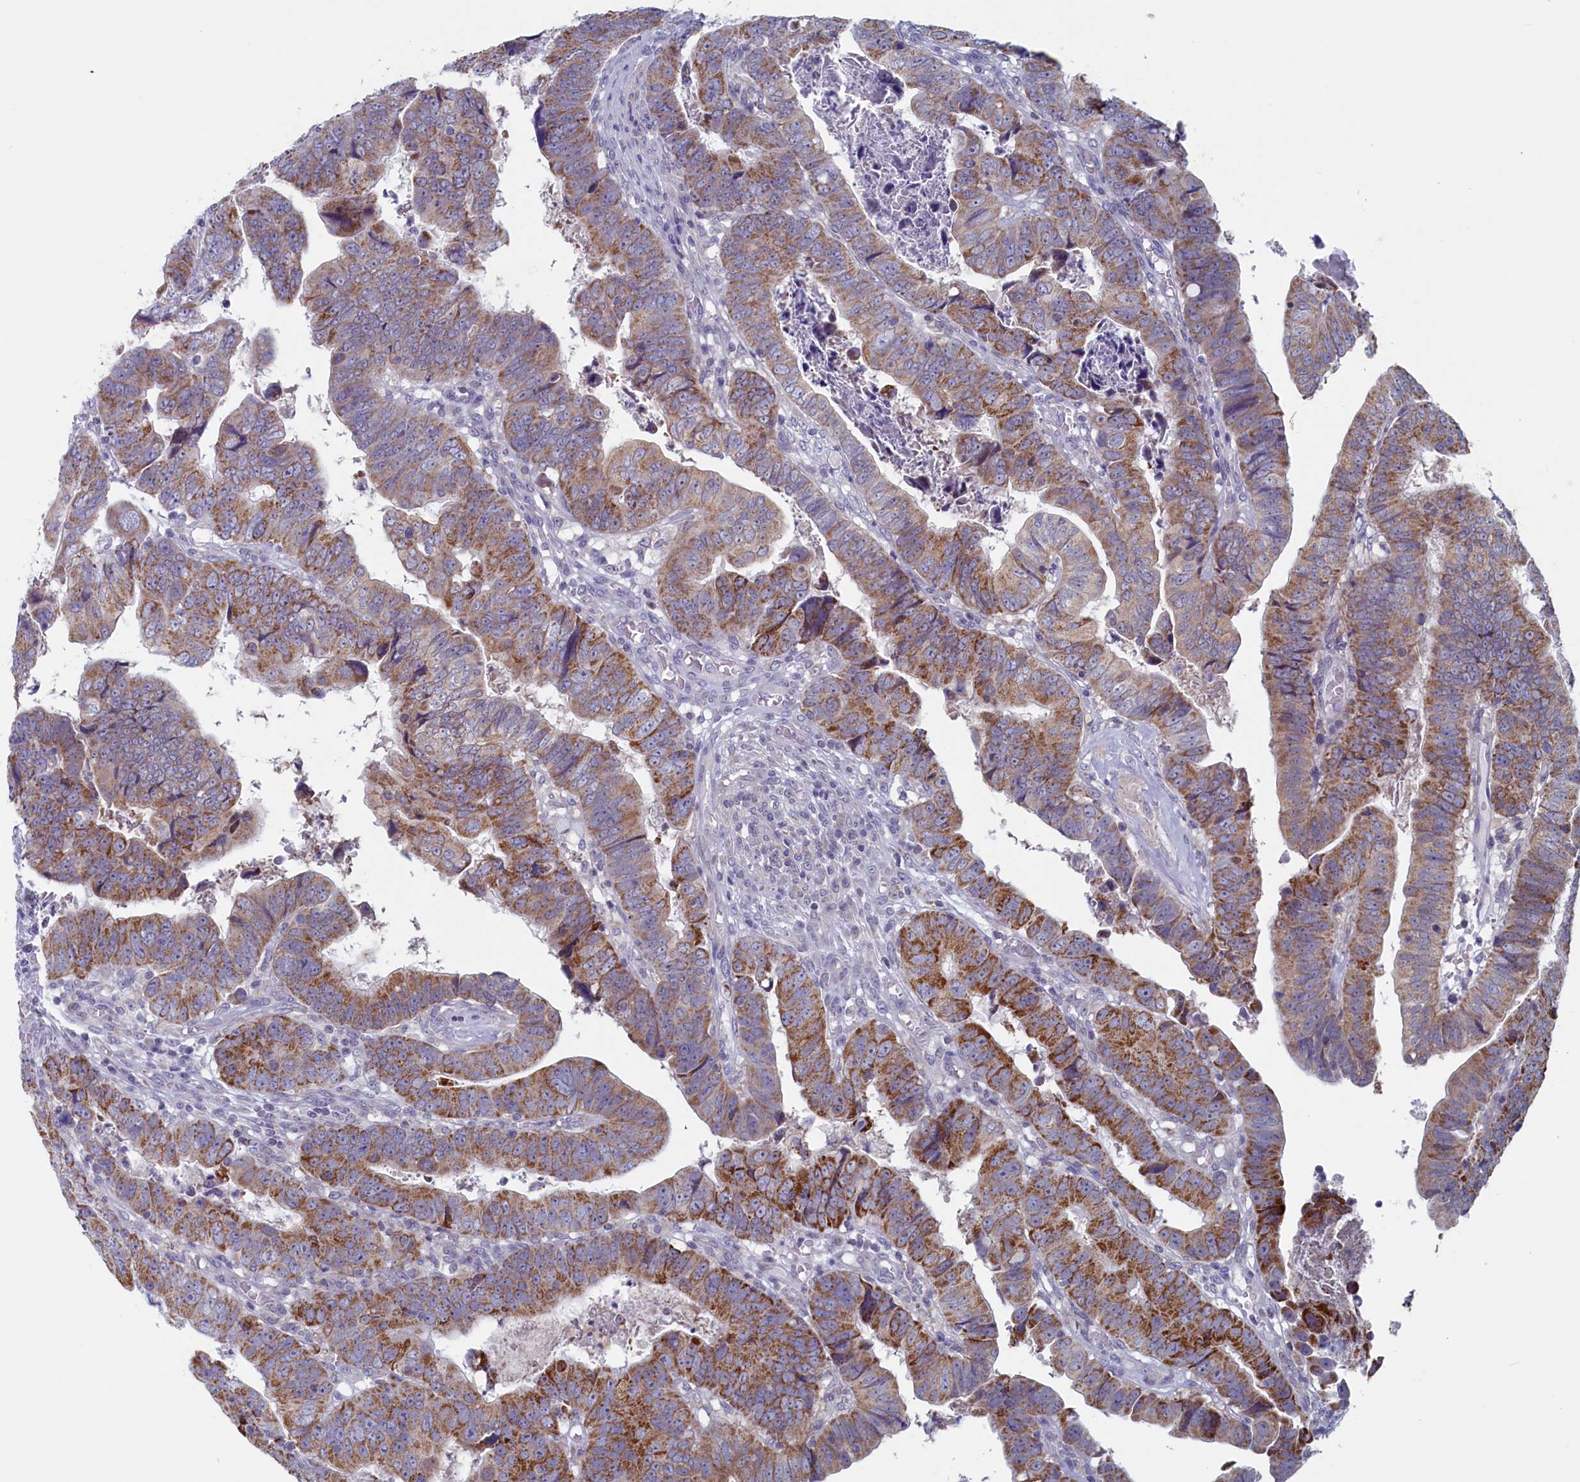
{"staining": {"intensity": "moderate", "quantity": ">75%", "location": "cytoplasmic/membranous"}, "tissue": "colorectal cancer", "cell_type": "Tumor cells", "image_type": "cancer", "snomed": [{"axis": "morphology", "description": "Normal tissue, NOS"}, {"axis": "morphology", "description": "Adenocarcinoma, NOS"}, {"axis": "topography", "description": "Rectum"}], "caption": "Colorectal cancer (adenocarcinoma) tissue reveals moderate cytoplasmic/membranous staining in approximately >75% of tumor cells, visualized by immunohistochemistry.", "gene": "WDR76", "patient": {"sex": "female", "age": 65}}